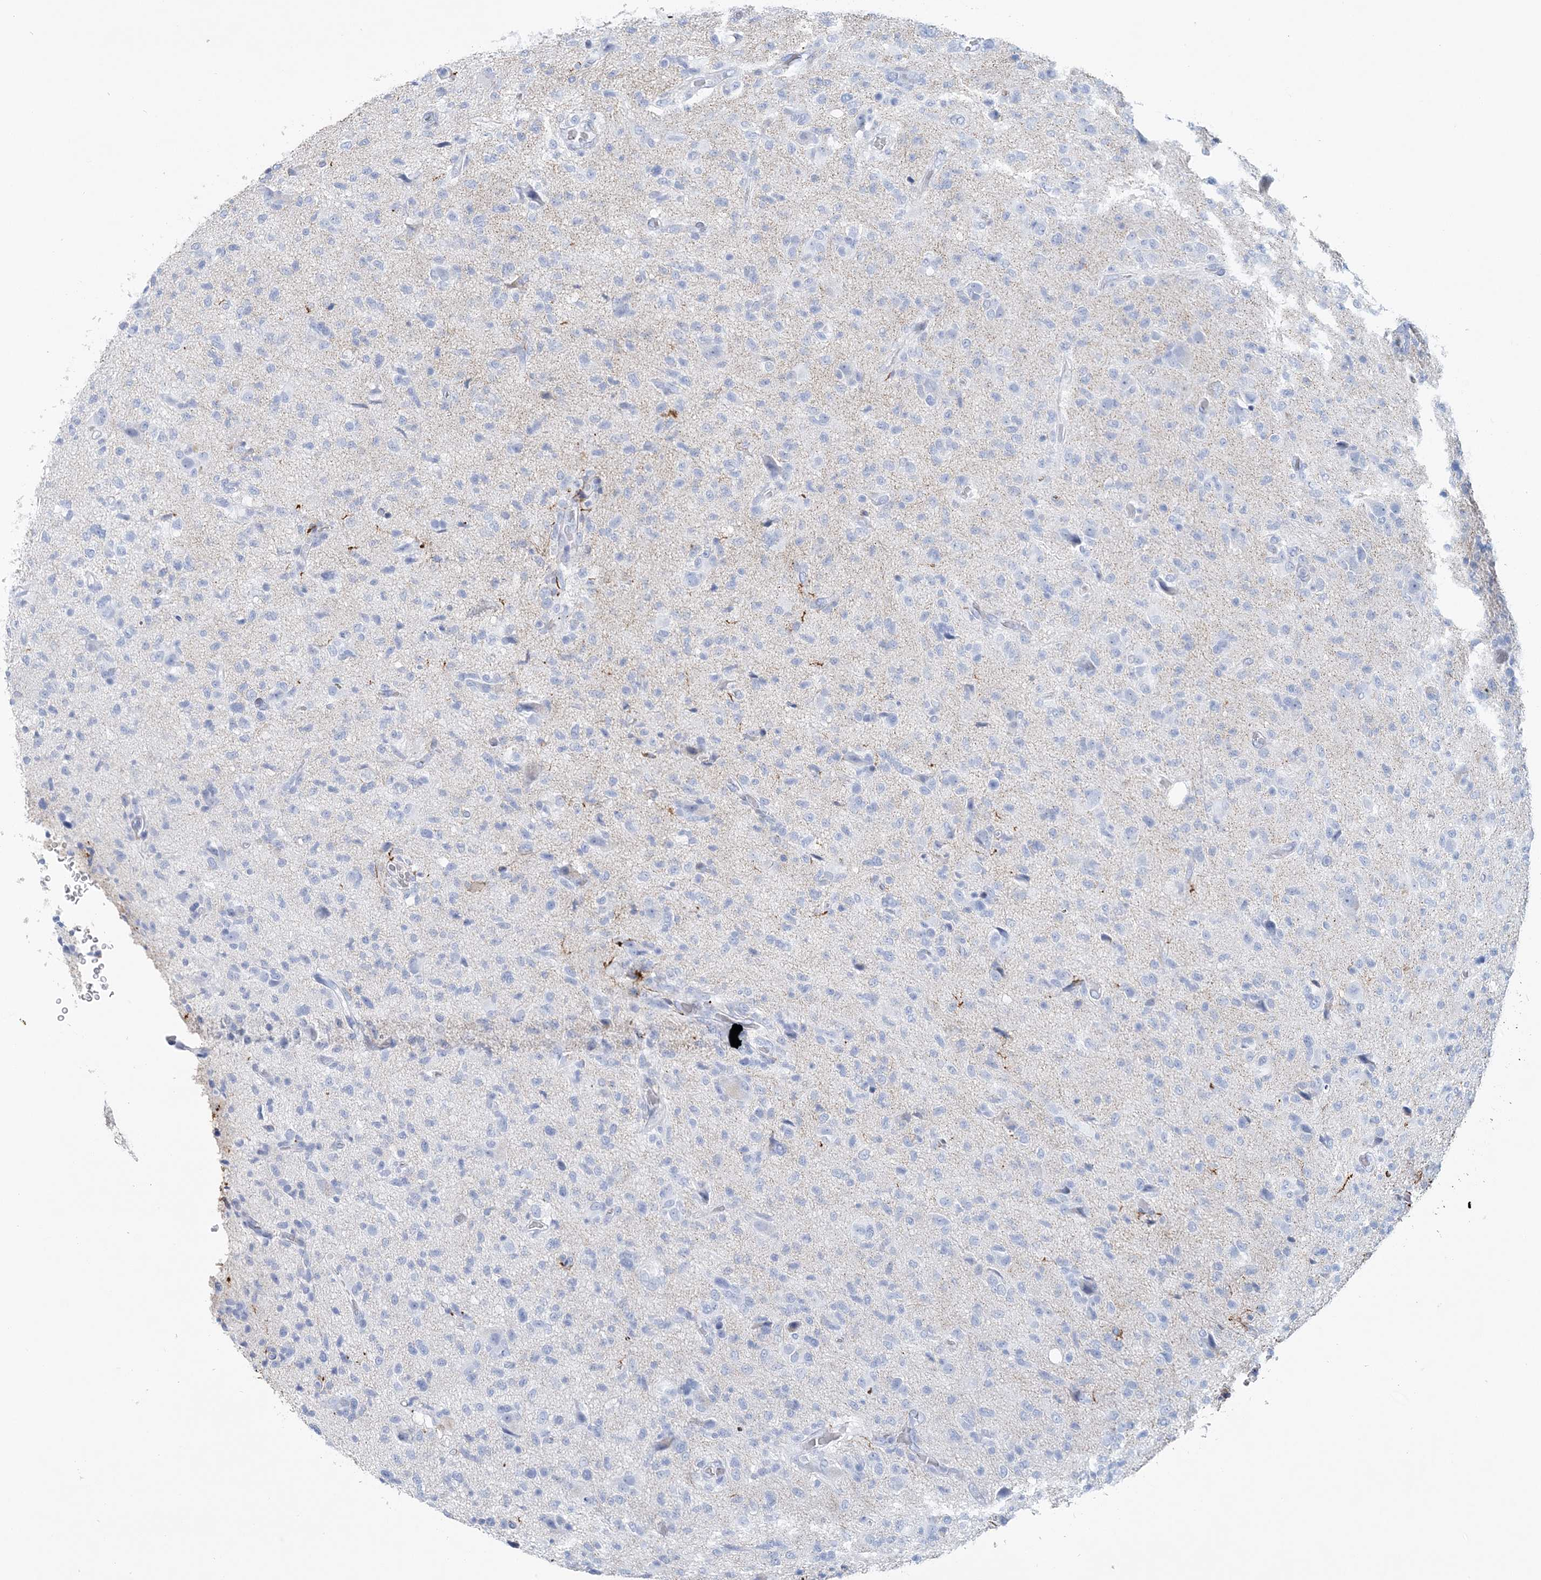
{"staining": {"intensity": "negative", "quantity": "none", "location": "none"}, "tissue": "glioma", "cell_type": "Tumor cells", "image_type": "cancer", "snomed": [{"axis": "morphology", "description": "Glioma, malignant, High grade"}, {"axis": "topography", "description": "Brain"}], "caption": "IHC micrograph of neoplastic tissue: human glioma stained with DAB demonstrates no significant protein positivity in tumor cells.", "gene": "NKX6-1", "patient": {"sex": "female", "age": 57}}